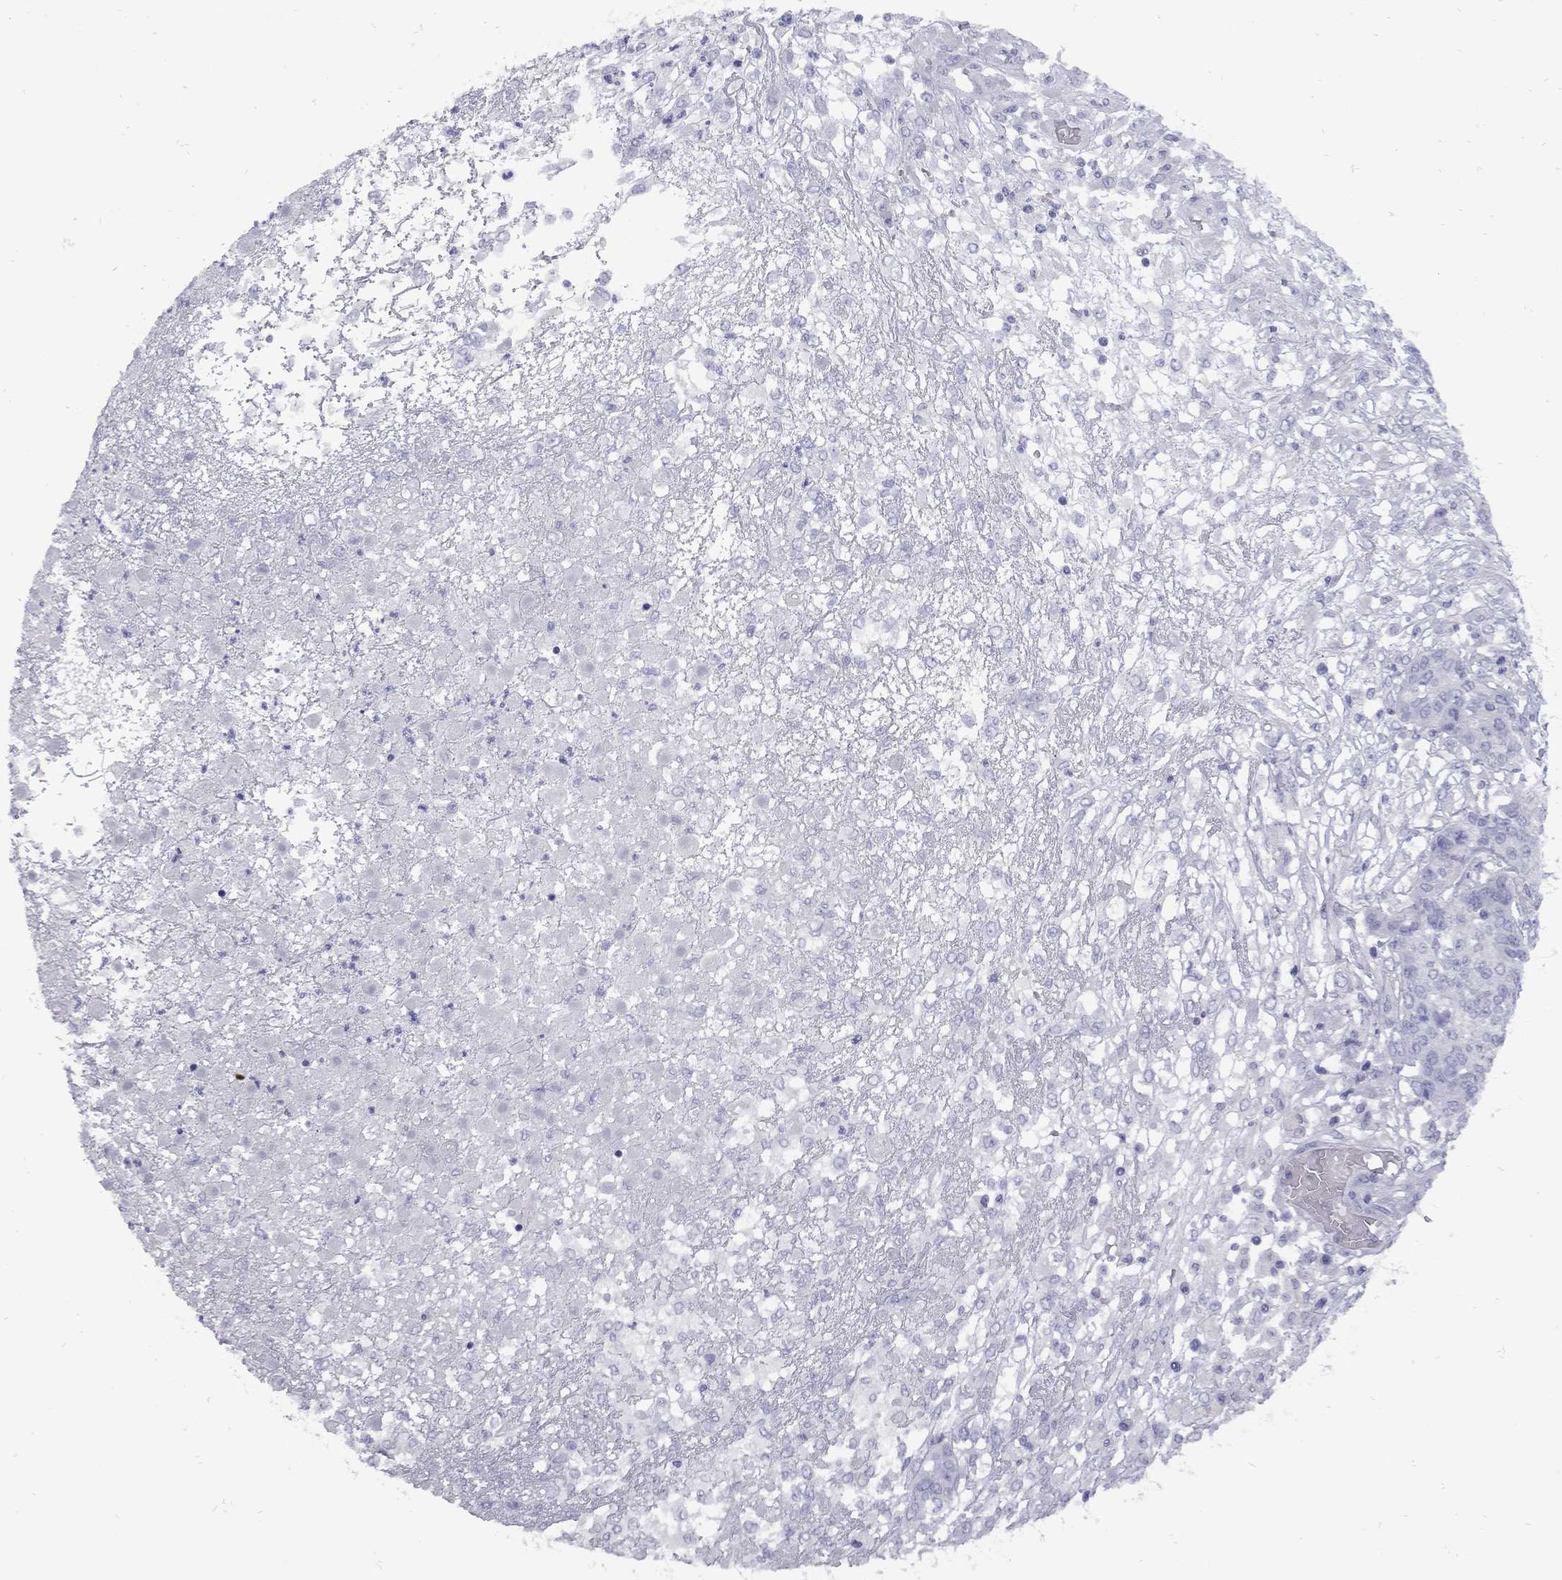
{"staining": {"intensity": "negative", "quantity": "none", "location": "none"}, "tissue": "ovarian cancer", "cell_type": "Tumor cells", "image_type": "cancer", "snomed": [{"axis": "morphology", "description": "Cystadenocarcinoma, serous, NOS"}, {"axis": "topography", "description": "Ovary"}], "caption": "A high-resolution photomicrograph shows immunohistochemistry (IHC) staining of ovarian cancer, which exhibits no significant expression in tumor cells.", "gene": "EPPIN", "patient": {"sex": "female", "age": 67}}